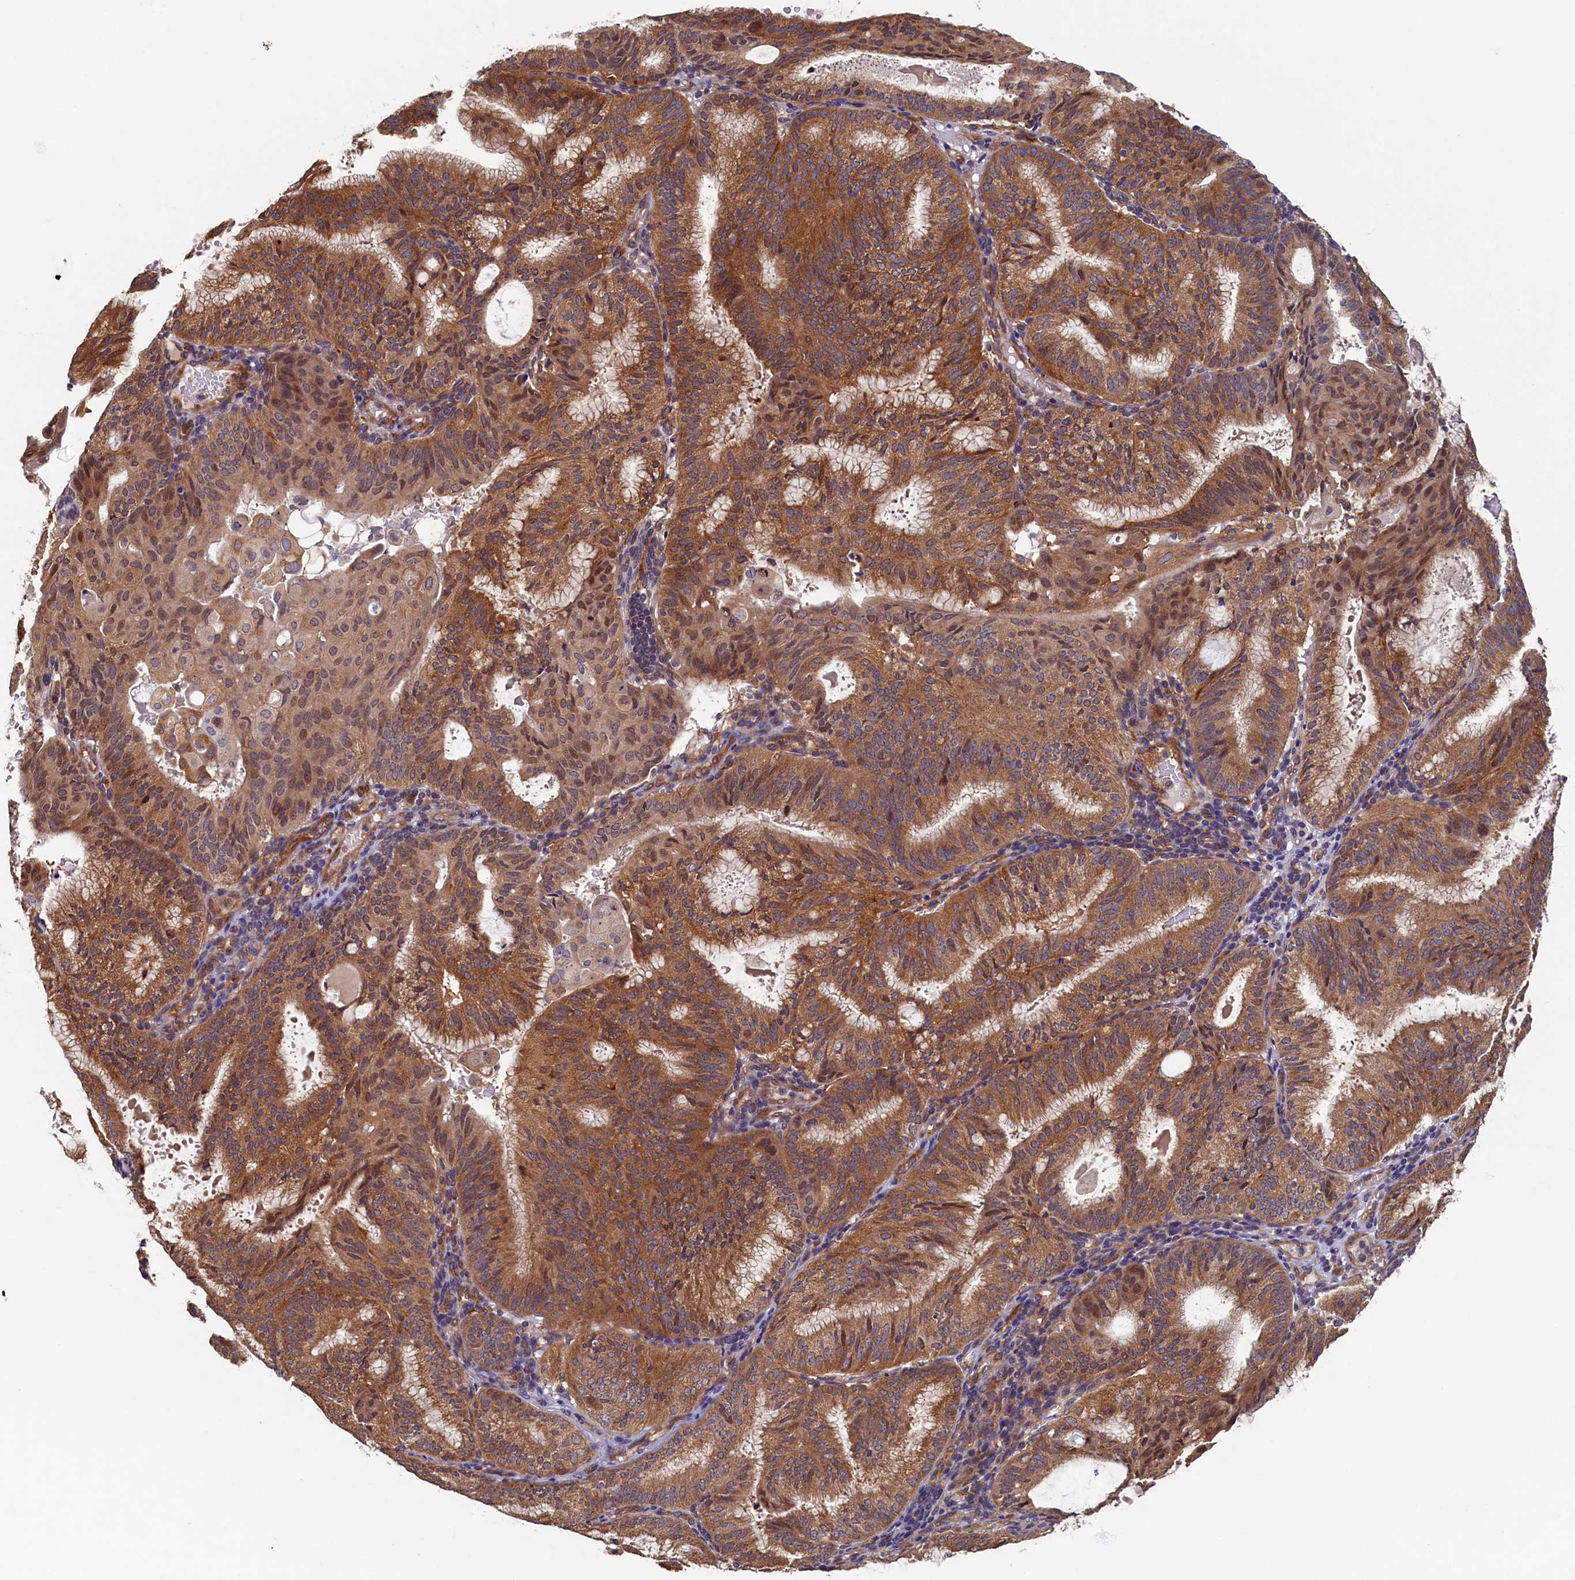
{"staining": {"intensity": "moderate", "quantity": ">75%", "location": "cytoplasmic/membranous,nuclear"}, "tissue": "endometrial cancer", "cell_type": "Tumor cells", "image_type": "cancer", "snomed": [{"axis": "morphology", "description": "Adenocarcinoma, NOS"}, {"axis": "topography", "description": "Endometrium"}], "caption": "This histopathology image shows endometrial cancer stained with immunohistochemistry to label a protein in brown. The cytoplasmic/membranous and nuclear of tumor cells show moderate positivity for the protein. Nuclei are counter-stained blue.", "gene": "STX12", "patient": {"sex": "female", "age": 49}}